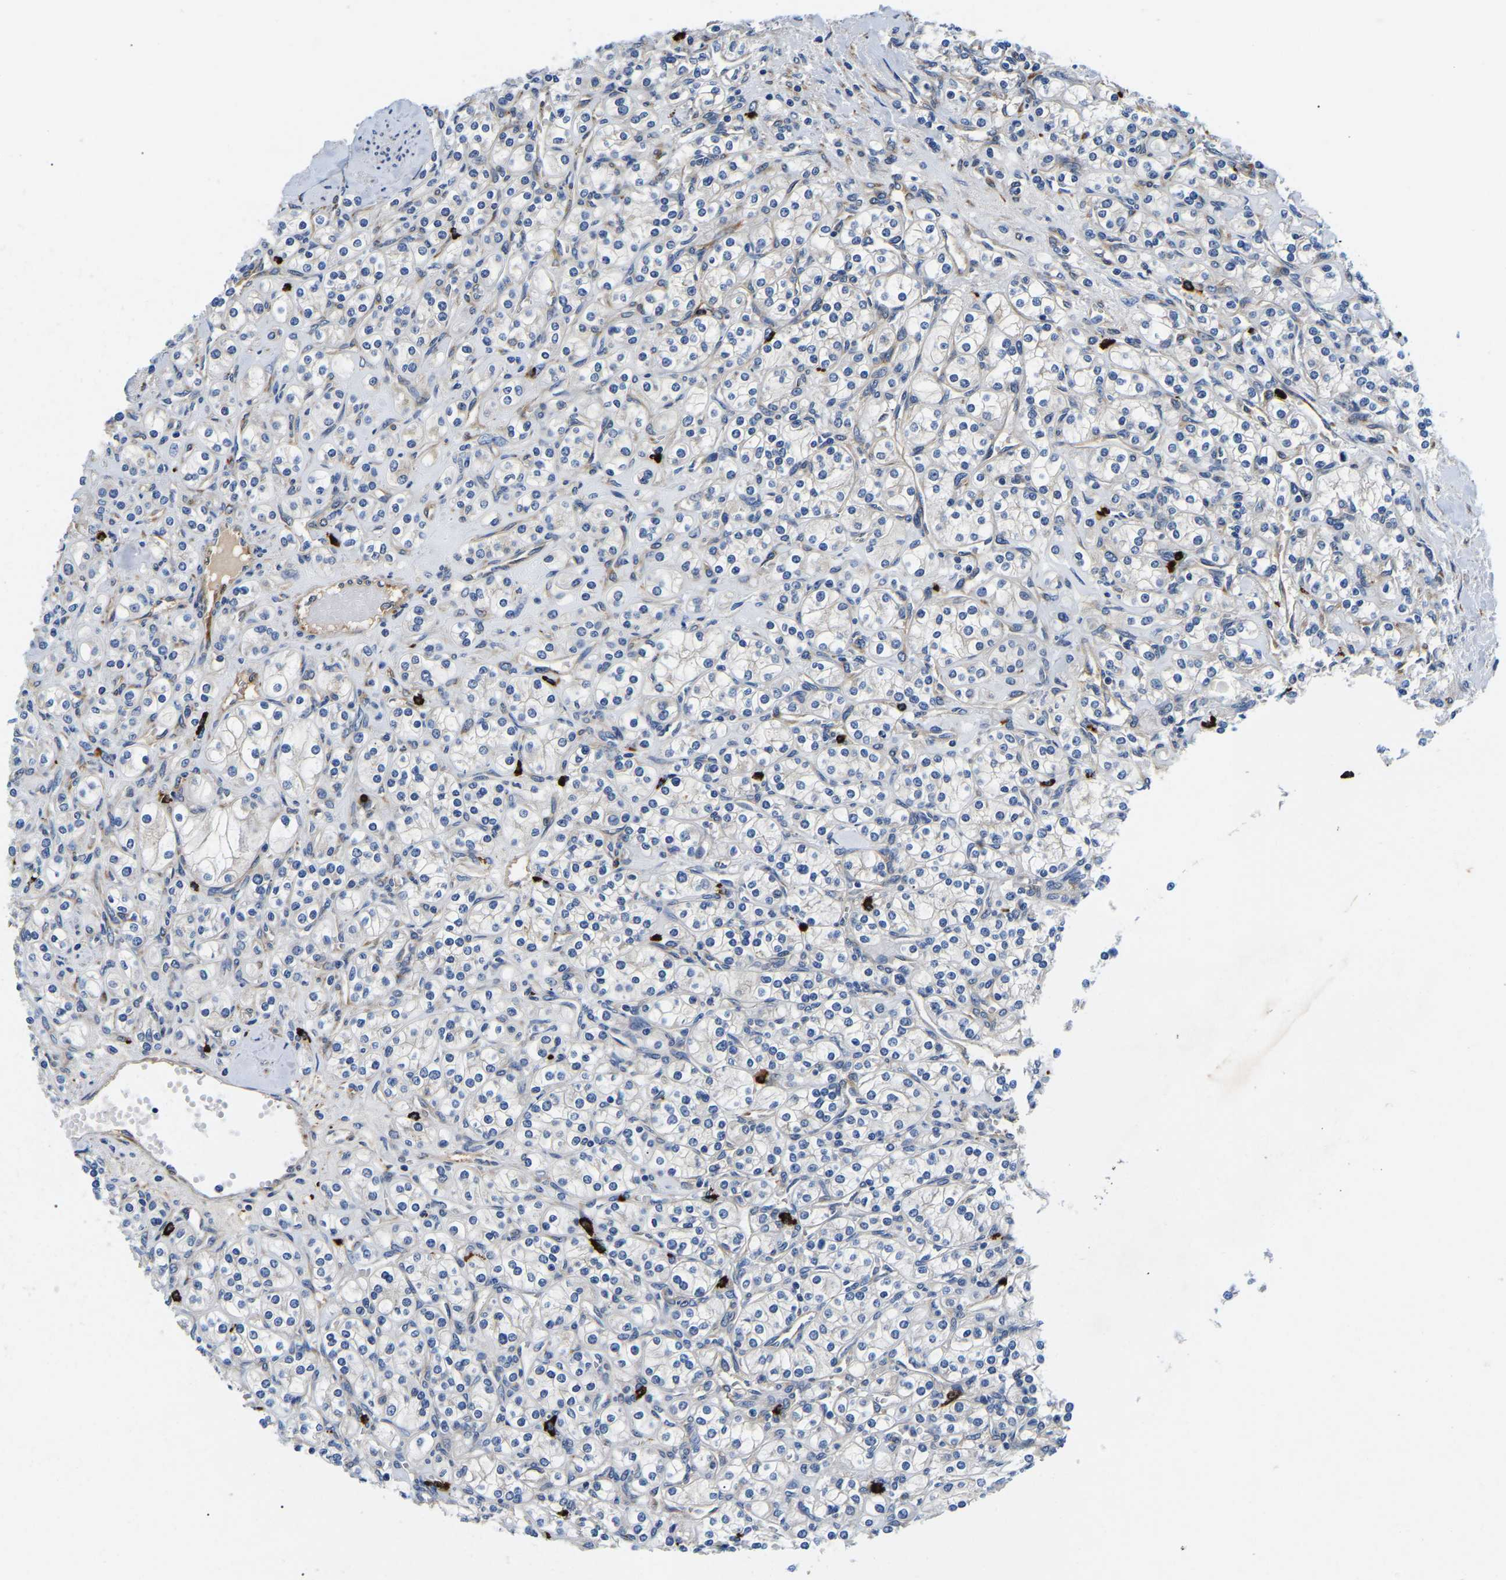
{"staining": {"intensity": "negative", "quantity": "none", "location": "none"}, "tissue": "renal cancer", "cell_type": "Tumor cells", "image_type": "cancer", "snomed": [{"axis": "morphology", "description": "Adenocarcinoma, NOS"}, {"axis": "topography", "description": "Kidney"}], "caption": "A high-resolution micrograph shows IHC staining of renal cancer, which shows no significant staining in tumor cells.", "gene": "DUSP8", "patient": {"sex": "male", "age": 77}}